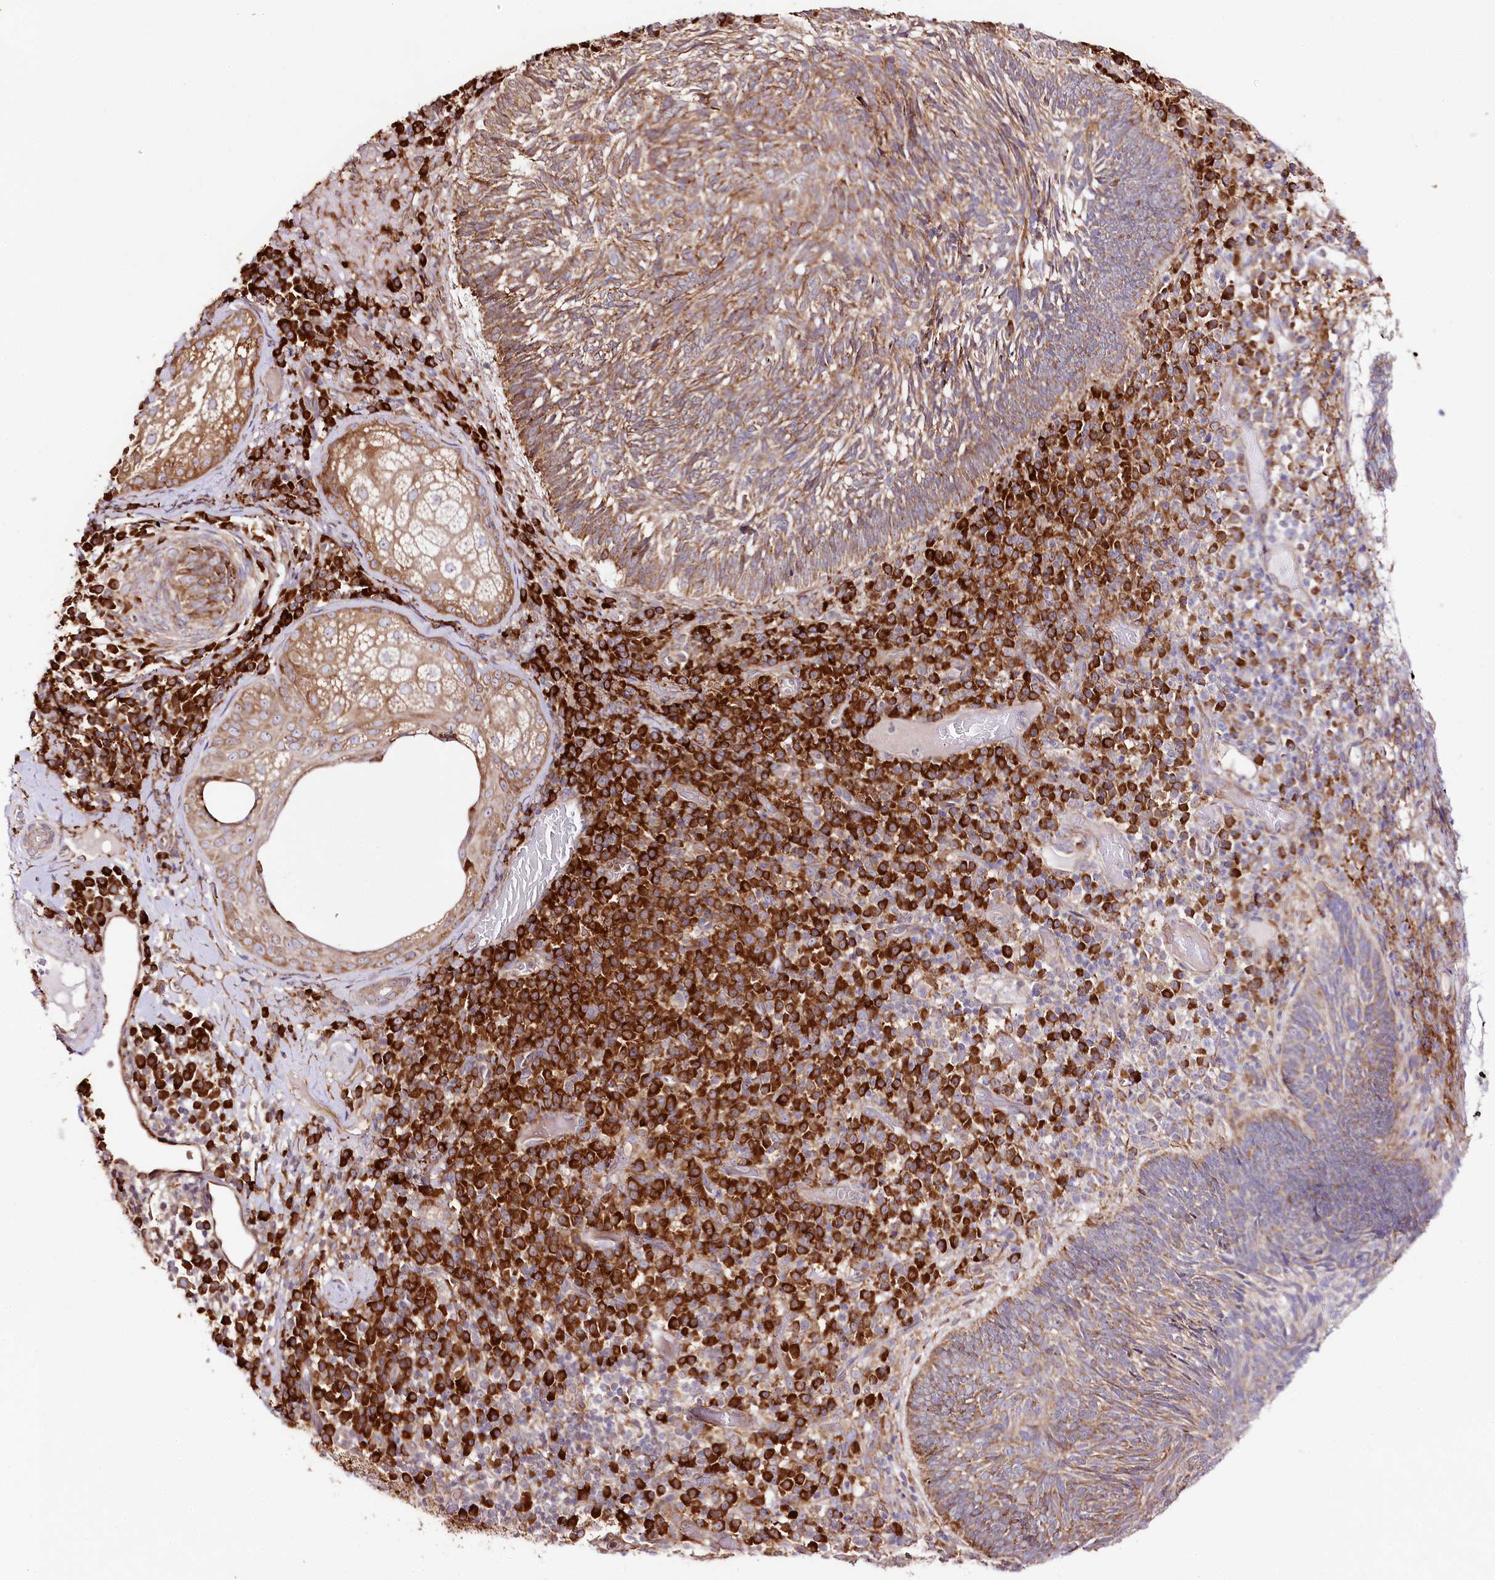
{"staining": {"intensity": "moderate", "quantity": ">75%", "location": "cytoplasmic/membranous"}, "tissue": "skin cancer", "cell_type": "Tumor cells", "image_type": "cancer", "snomed": [{"axis": "morphology", "description": "Basal cell carcinoma"}, {"axis": "topography", "description": "Skin"}], "caption": "Skin cancer stained for a protein (brown) reveals moderate cytoplasmic/membranous positive expression in about >75% of tumor cells.", "gene": "CNPY2", "patient": {"sex": "male", "age": 88}}